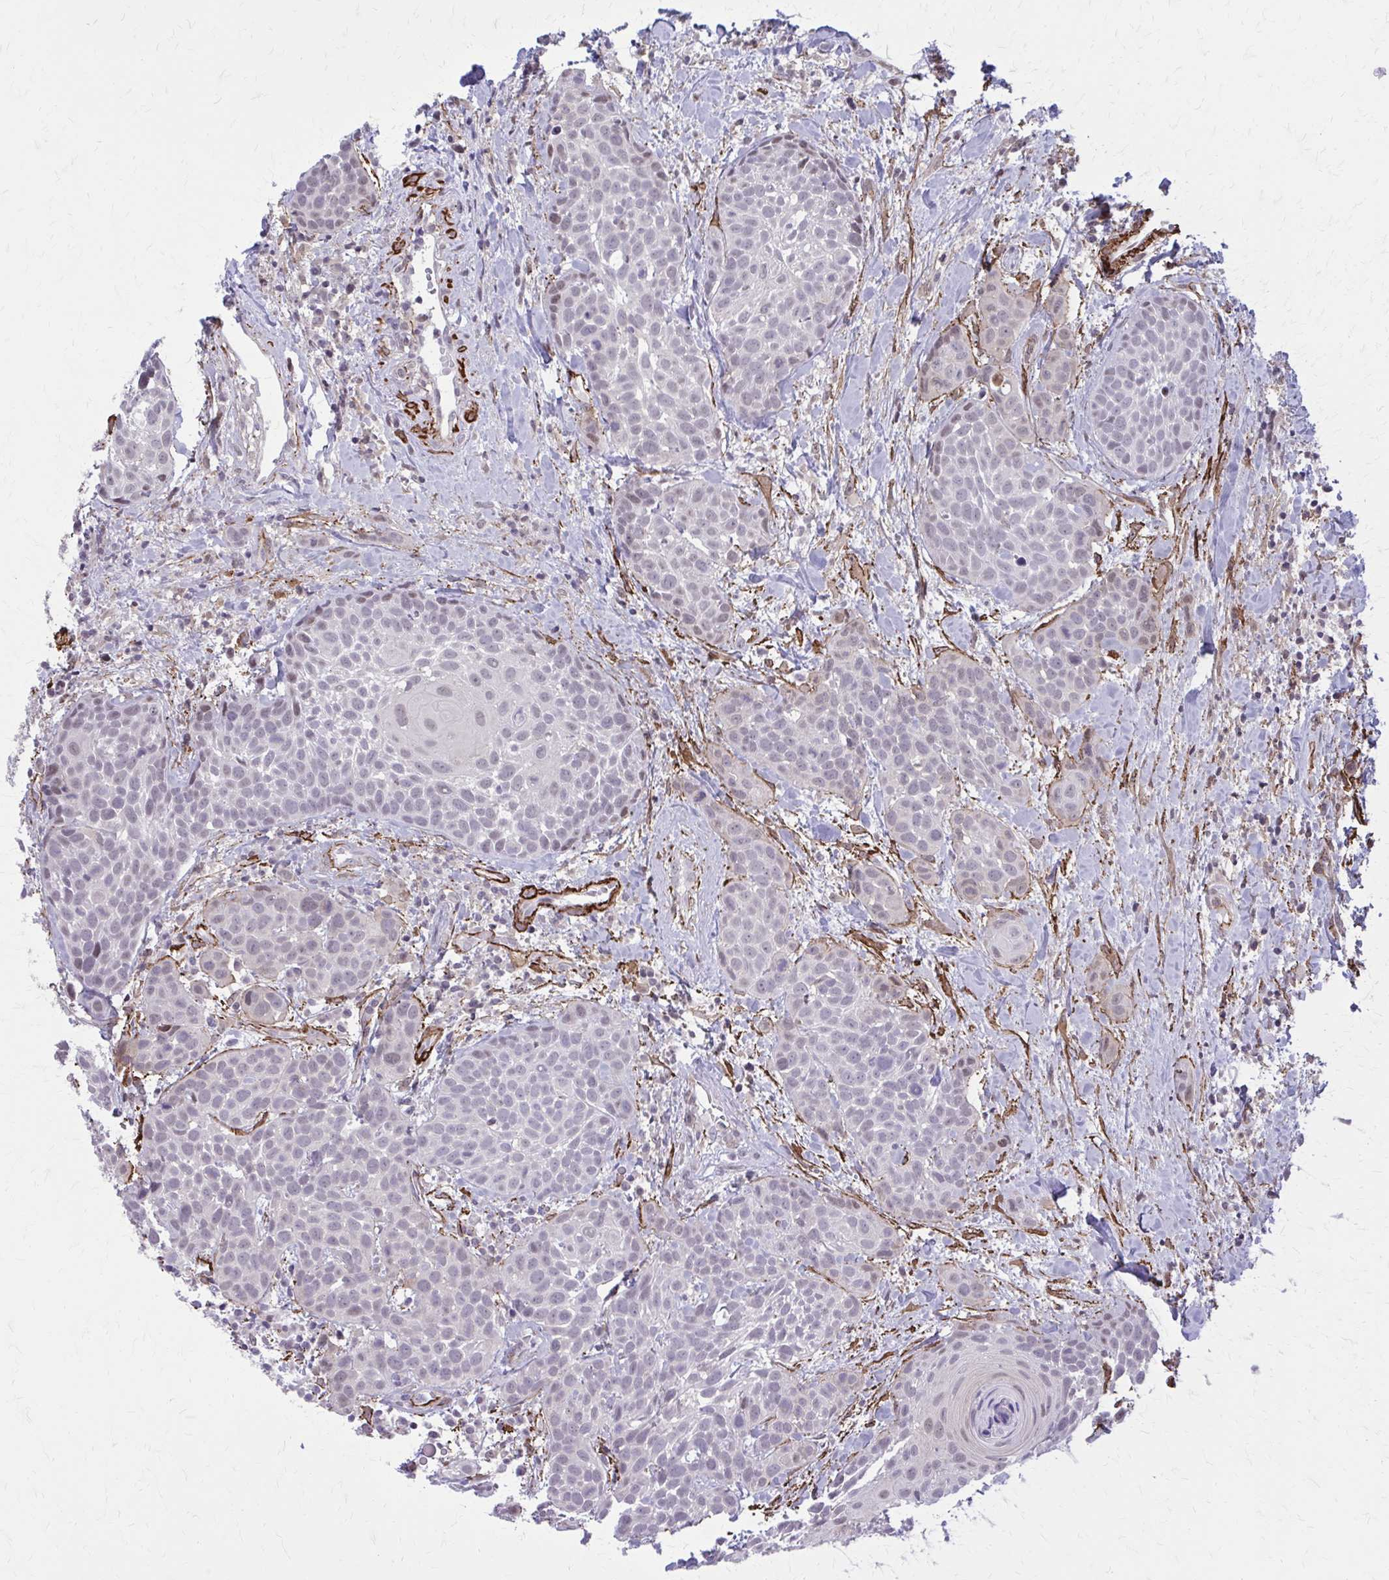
{"staining": {"intensity": "negative", "quantity": "none", "location": "none"}, "tissue": "head and neck cancer", "cell_type": "Tumor cells", "image_type": "cancer", "snomed": [{"axis": "morphology", "description": "Squamous cell carcinoma, NOS"}, {"axis": "topography", "description": "Head-Neck"}], "caption": "An immunohistochemistry (IHC) micrograph of squamous cell carcinoma (head and neck) is shown. There is no staining in tumor cells of squamous cell carcinoma (head and neck). (DAB immunohistochemistry (IHC) with hematoxylin counter stain).", "gene": "NRBF2", "patient": {"sex": "female", "age": 50}}